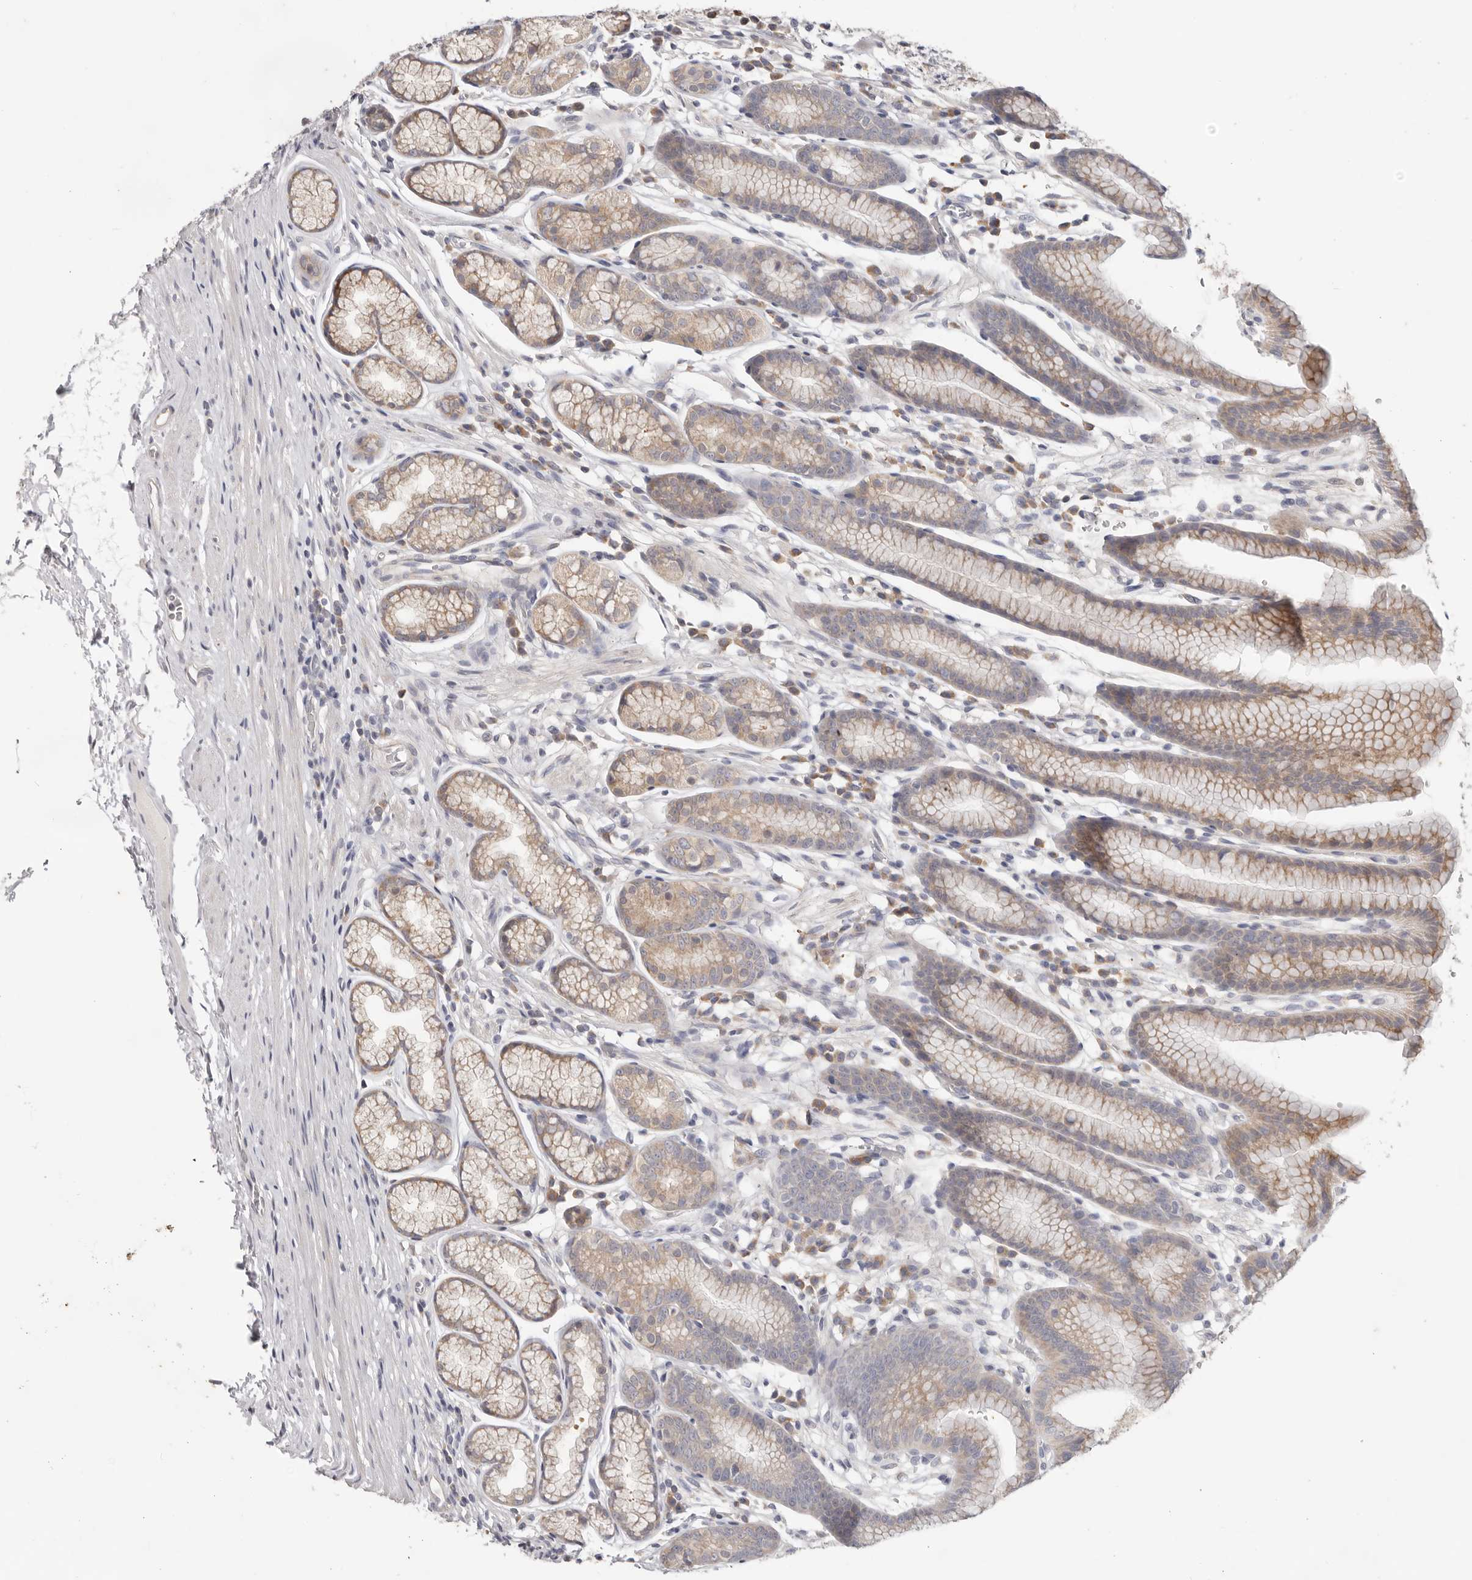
{"staining": {"intensity": "weak", "quantity": ">75%", "location": "cytoplasmic/membranous"}, "tissue": "stomach", "cell_type": "Glandular cells", "image_type": "normal", "snomed": [{"axis": "morphology", "description": "Normal tissue, NOS"}, {"axis": "topography", "description": "Stomach"}], "caption": "Stomach was stained to show a protein in brown. There is low levels of weak cytoplasmic/membranous staining in about >75% of glandular cells. The protein of interest is stained brown, and the nuclei are stained in blue (DAB (3,3'-diaminobenzidine) IHC with brightfield microscopy, high magnification).", "gene": "WDR77", "patient": {"sex": "male", "age": 42}}